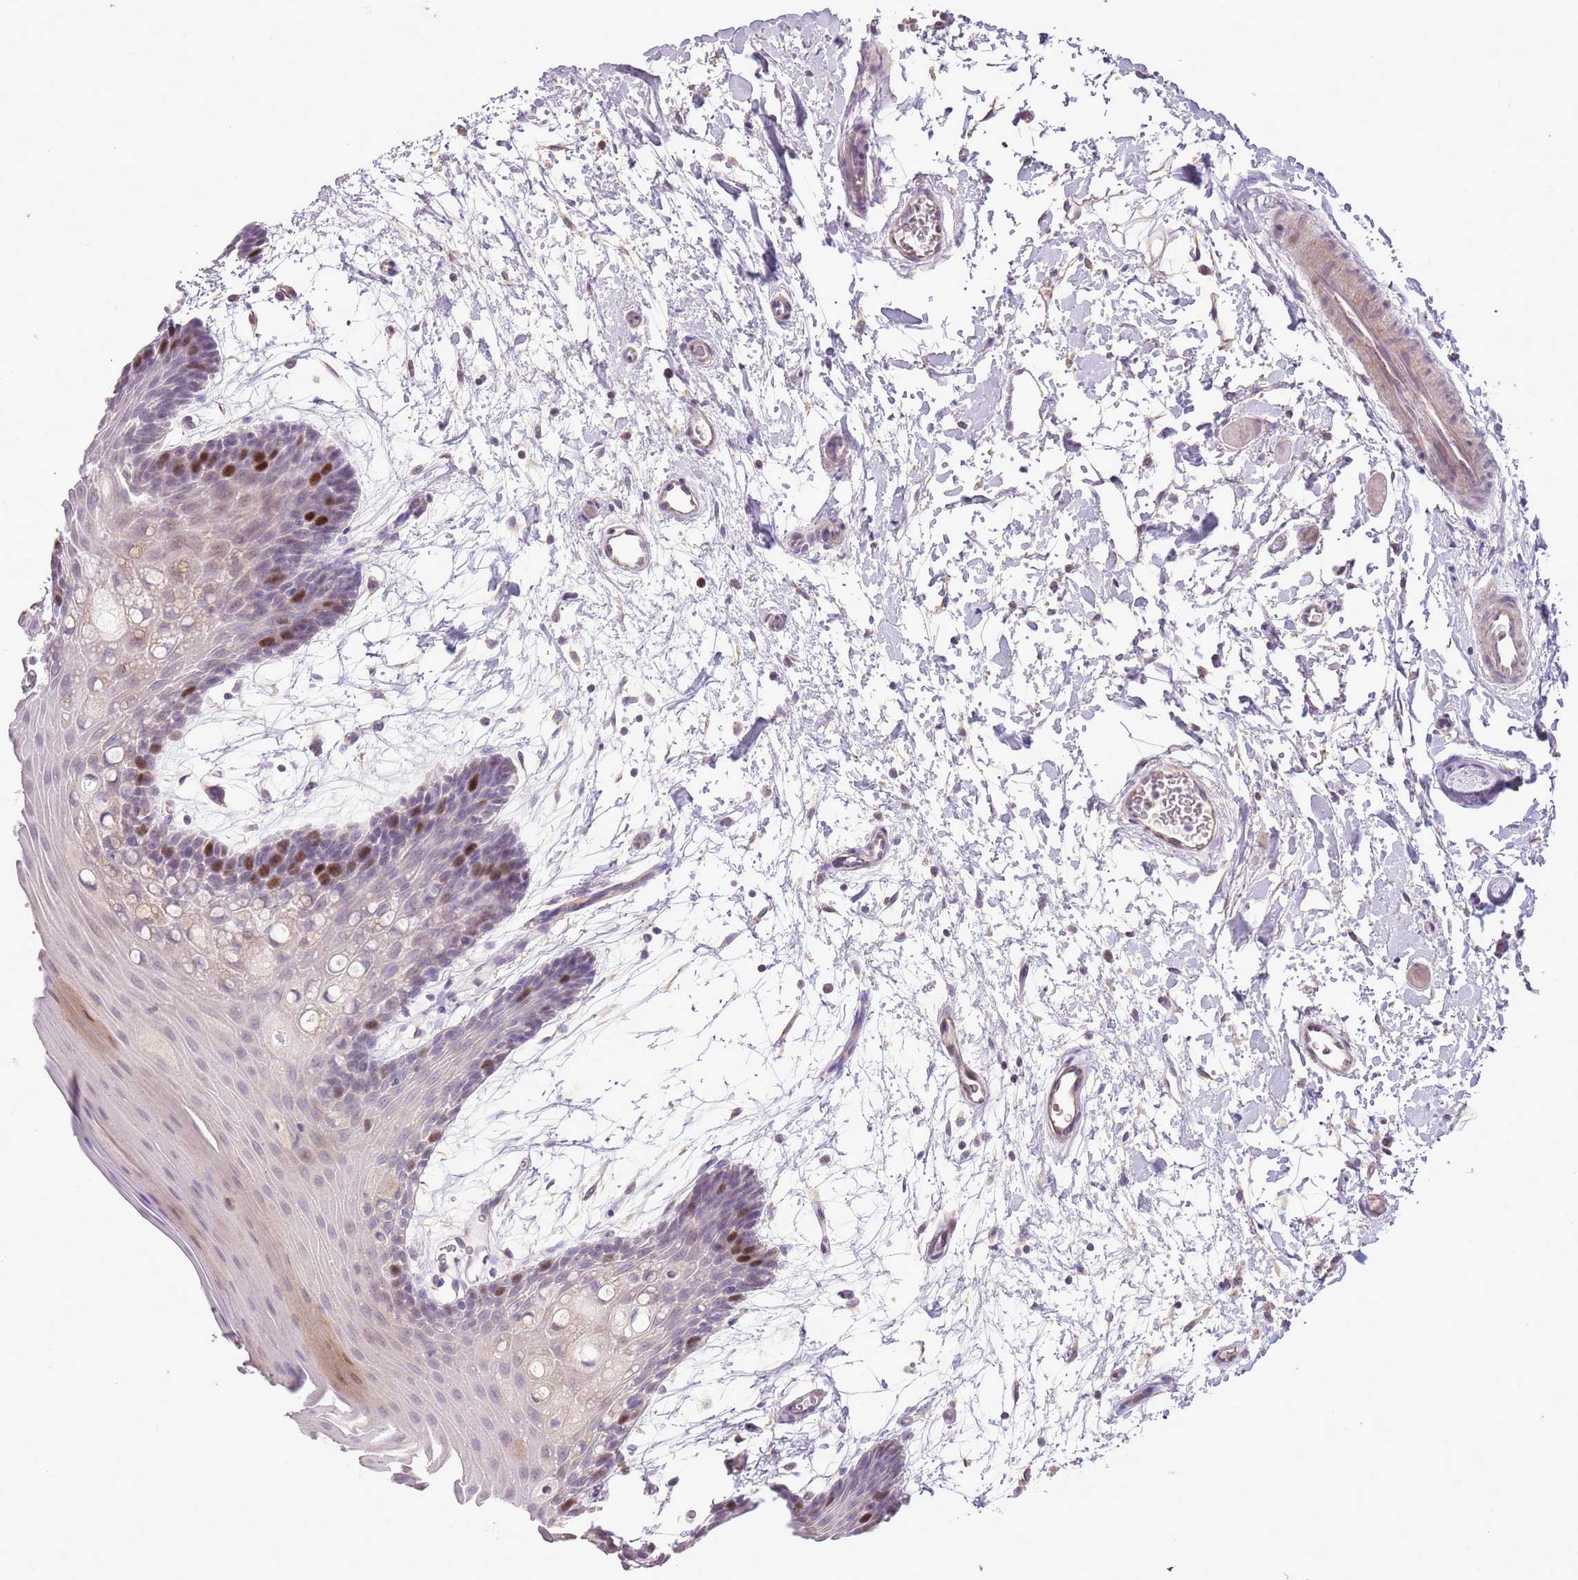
{"staining": {"intensity": "strong", "quantity": "25%-75%", "location": "nuclear"}, "tissue": "oral mucosa", "cell_type": "Squamous epithelial cells", "image_type": "normal", "snomed": [{"axis": "morphology", "description": "Normal tissue, NOS"}, {"axis": "topography", "description": "Skeletal muscle"}, {"axis": "topography", "description": "Oral tissue"}, {"axis": "topography", "description": "Salivary gland"}, {"axis": "topography", "description": "Peripheral nerve tissue"}], "caption": "Immunohistochemical staining of unremarkable oral mucosa demonstrates 25%-75% levels of strong nuclear protein staining in about 25%-75% of squamous epithelial cells.", "gene": "GMNN", "patient": {"sex": "male", "age": 54}}